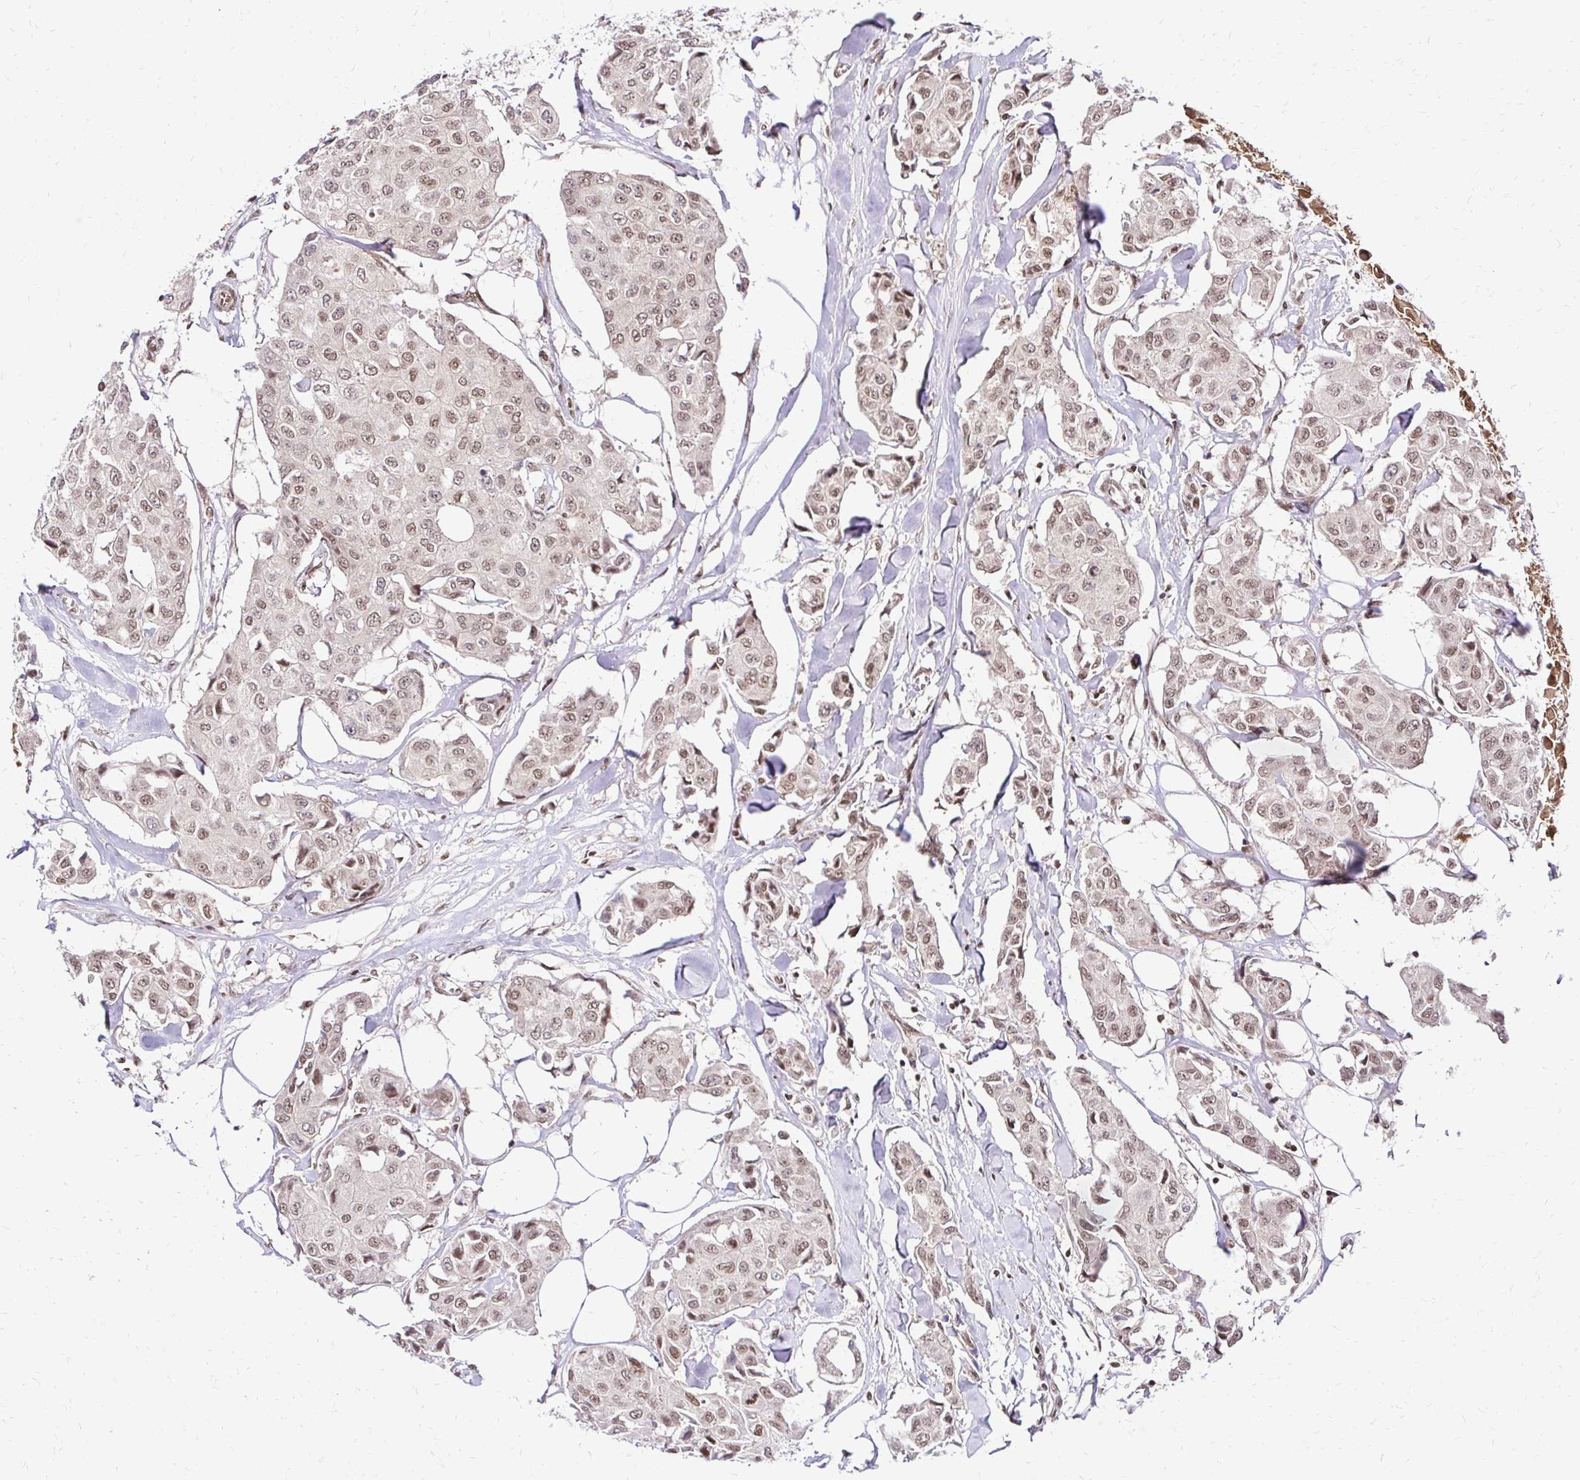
{"staining": {"intensity": "moderate", "quantity": ">75%", "location": "nuclear"}, "tissue": "breast cancer", "cell_type": "Tumor cells", "image_type": "cancer", "snomed": [{"axis": "morphology", "description": "Duct carcinoma"}, {"axis": "topography", "description": "Breast"}, {"axis": "topography", "description": "Lymph node"}], "caption": "This micrograph demonstrates IHC staining of human breast cancer, with medium moderate nuclear staining in approximately >75% of tumor cells.", "gene": "GLYR1", "patient": {"sex": "female", "age": 80}}